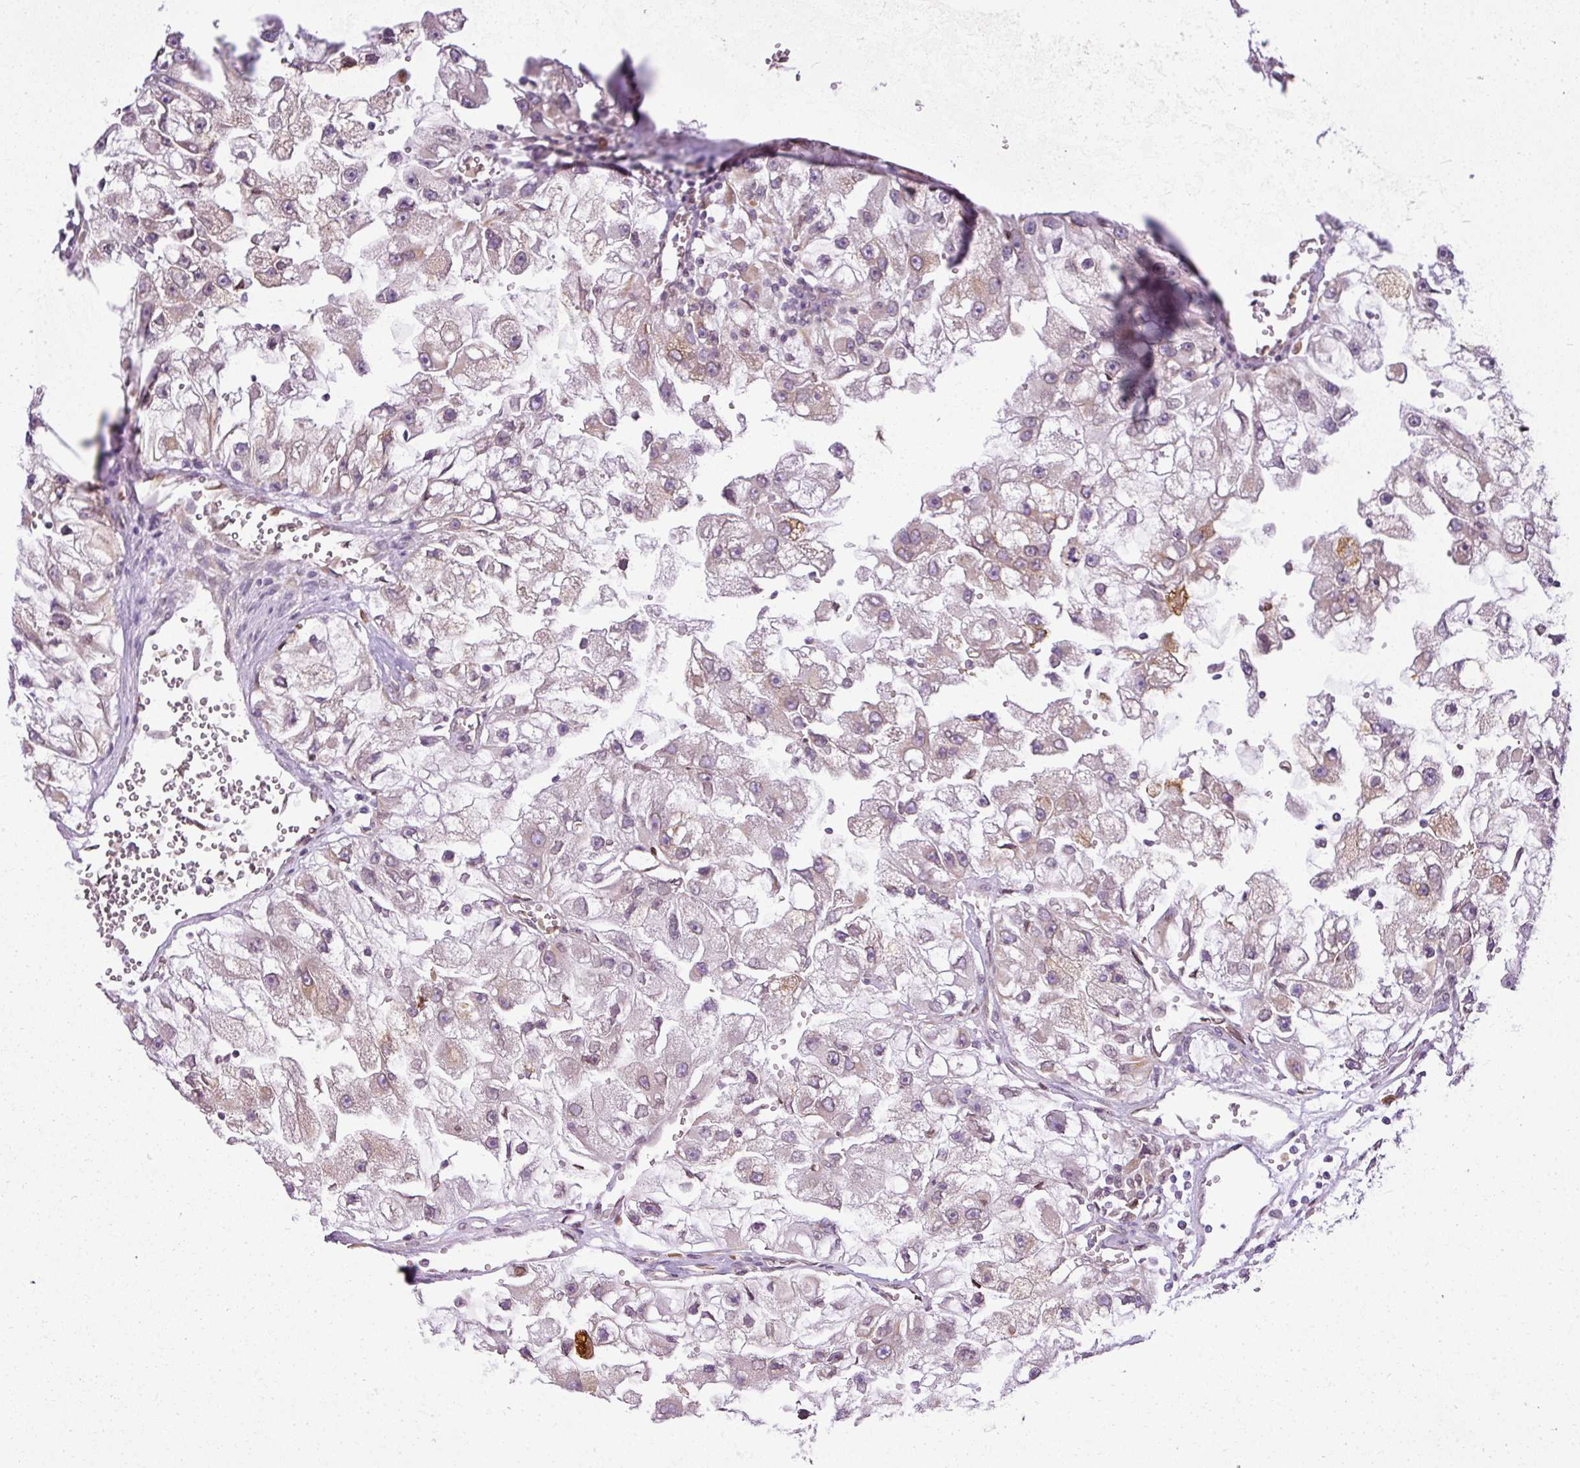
{"staining": {"intensity": "negative", "quantity": "none", "location": "none"}, "tissue": "renal cancer", "cell_type": "Tumor cells", "image_type": "cancer", "snomed": [{"axis": "morphology", "description": "Adenocarcinoma, NOS"}, {"axis": "topography", "description": "Kidney"}], "caption": "Adenocarcinoma (renal) stained for a protein using immunohistochemistry (IHC) reveals no expression tumor cells.", "gene": "COX18", "patient": {"sex": "male", "age": 63}}